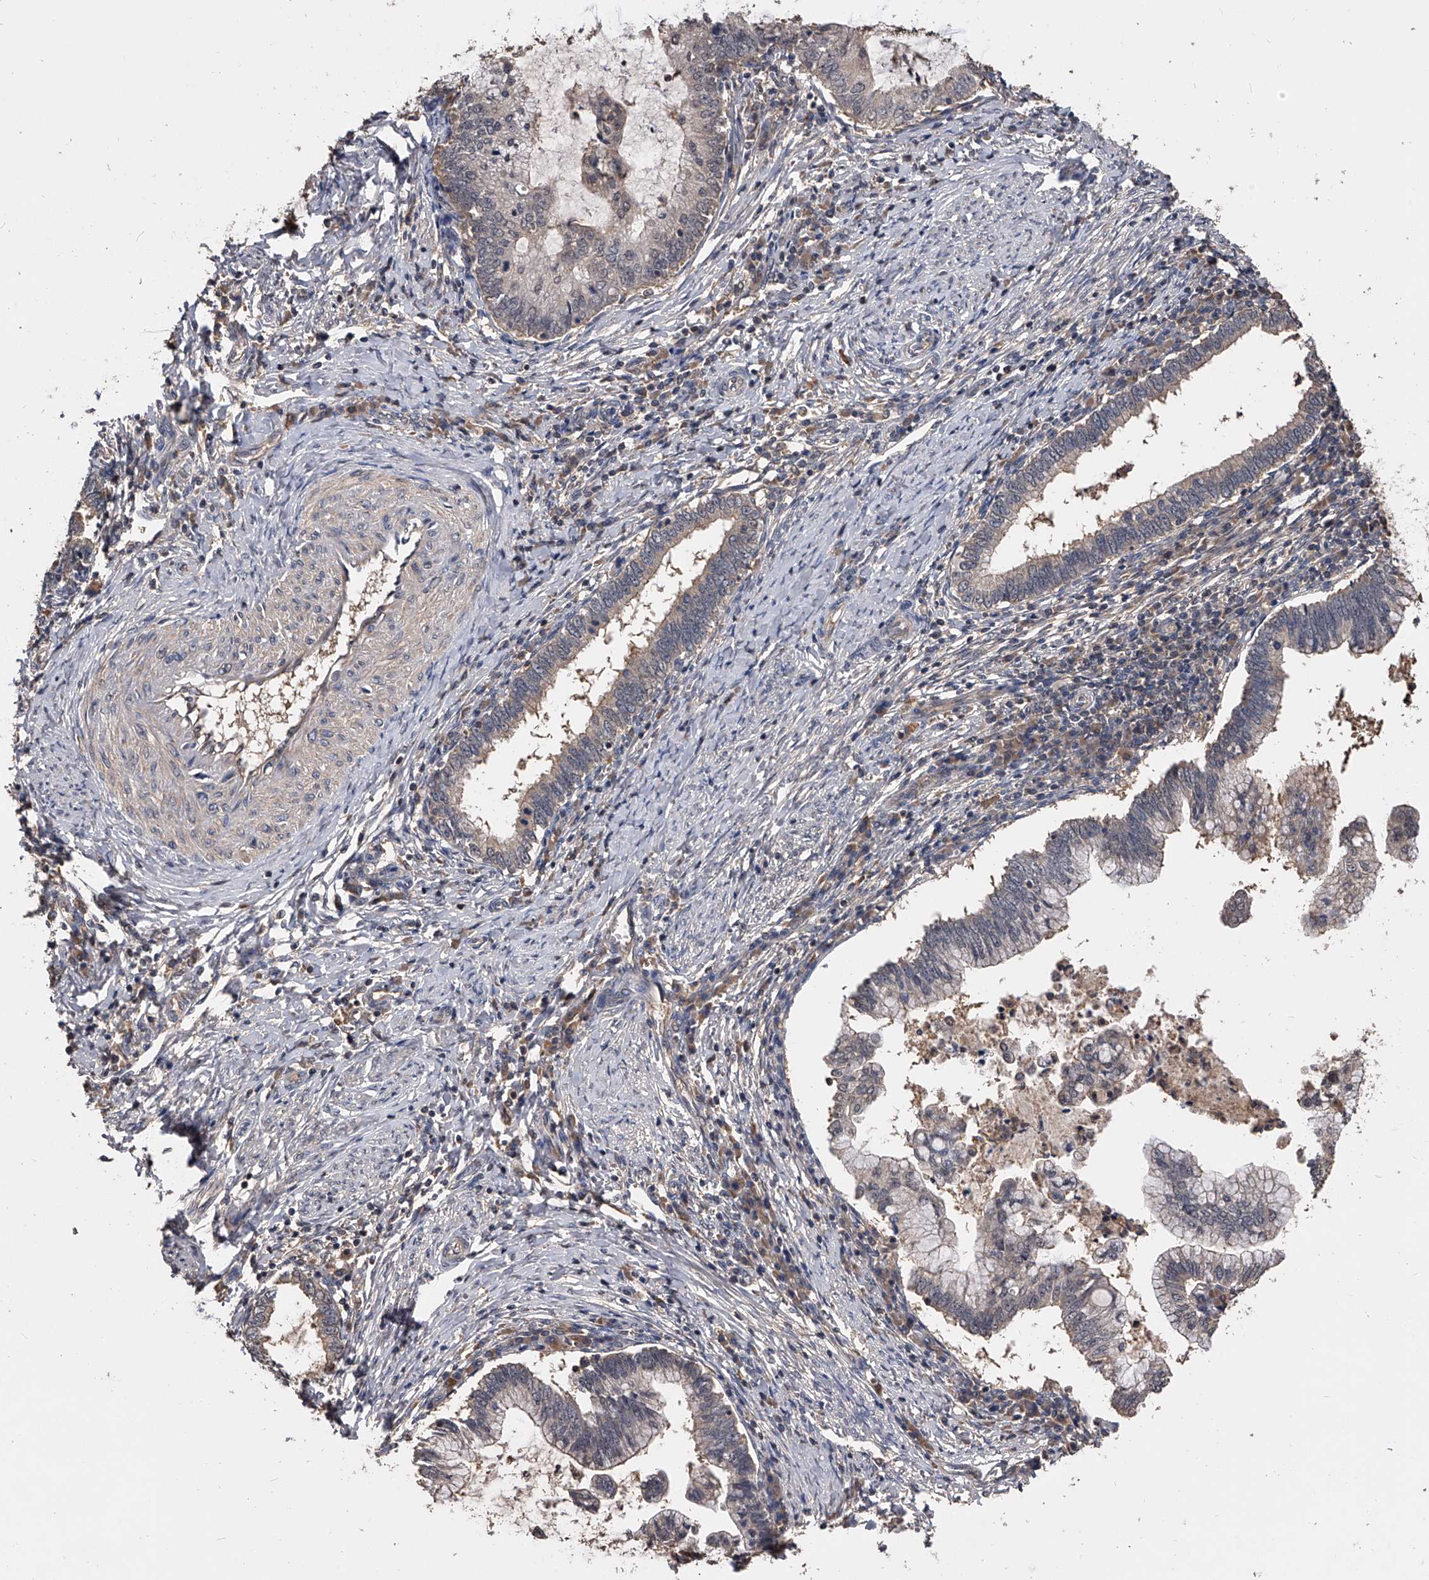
{"staining": {"intensity": "weak", "quantity": "<25%", "location": "cytoplasmic/membranous"}, "tissue": "cervical cancer", "cell_type": "Tumor cells", "image_type": "cancer", "snomed": [{"axis": "morphology", "description": "Adenocarcinoma, NOS"}, {"axis": "topography", "description": "Cervix"}], "caption": "Photomicrograph shows no significant protein expression in tumor cells of adenocarcinoma (cervical). The staining was performed using DAB to visualize the protein expression in brown, while the nuclei were stained in blue with hematoxylin (Magnification: 20x).", "gene": "EFCAB7", "patient": {"sex": "female", "age": 36}}